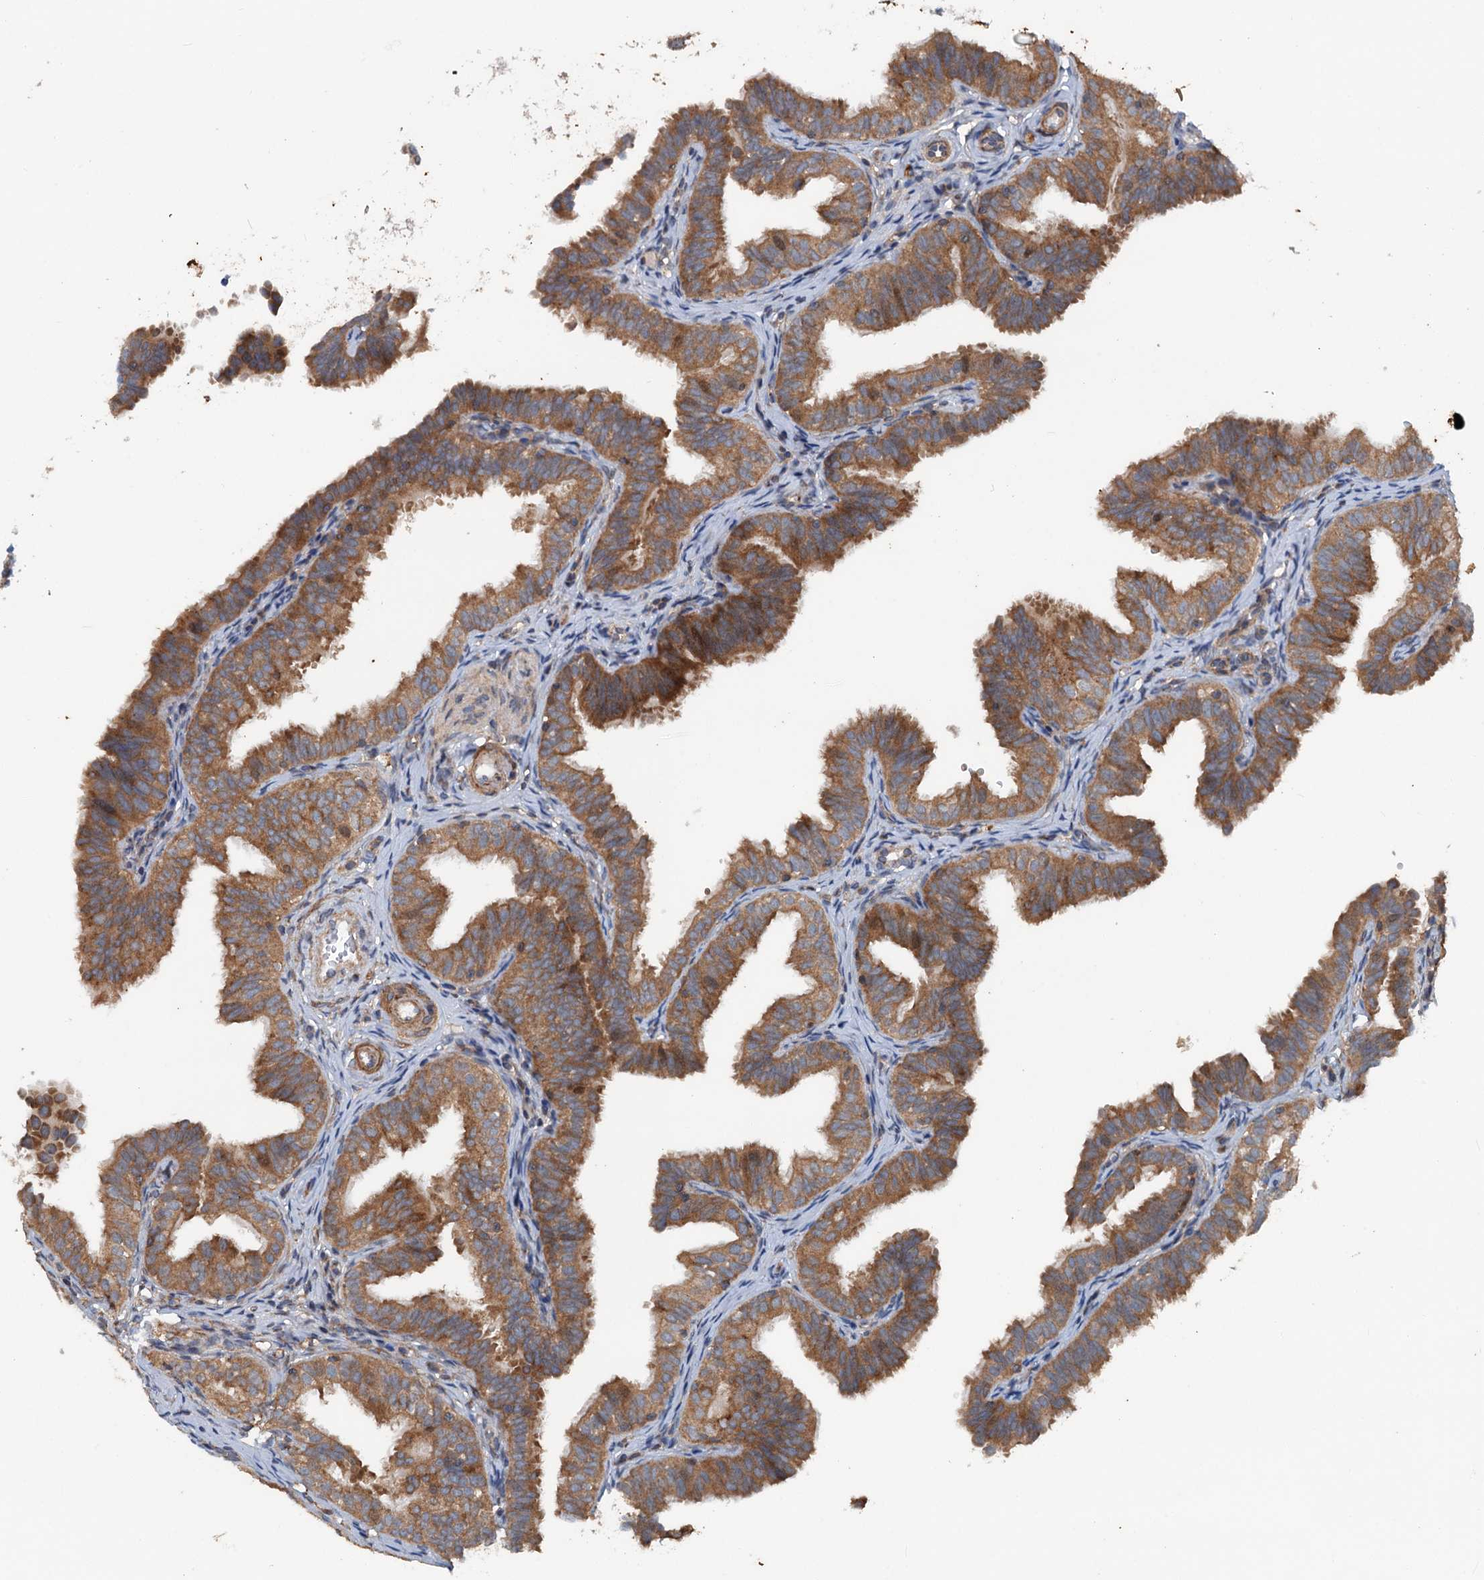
{"staining": {"intensity": "moderate", "quantity": ">75%", "location": "cytoplasmic/membranous"}, "tissue": "fallopian tube", "cell_type": "Glandular cells", "image_type": "normal", "snomed": [{"axis": "morphology", "description": "Normal tissue, NOS"}, {"axis": "topography", "description": "Fallopian tube"}], "caption": "This is a micrograph of IHC staining of normal fallopian tube, which shows moderate positivity in the cytoplasmic/membranous of glandular cells.", "gene": "TEDC1", "patient": {"sex": "female", "age": 35}}